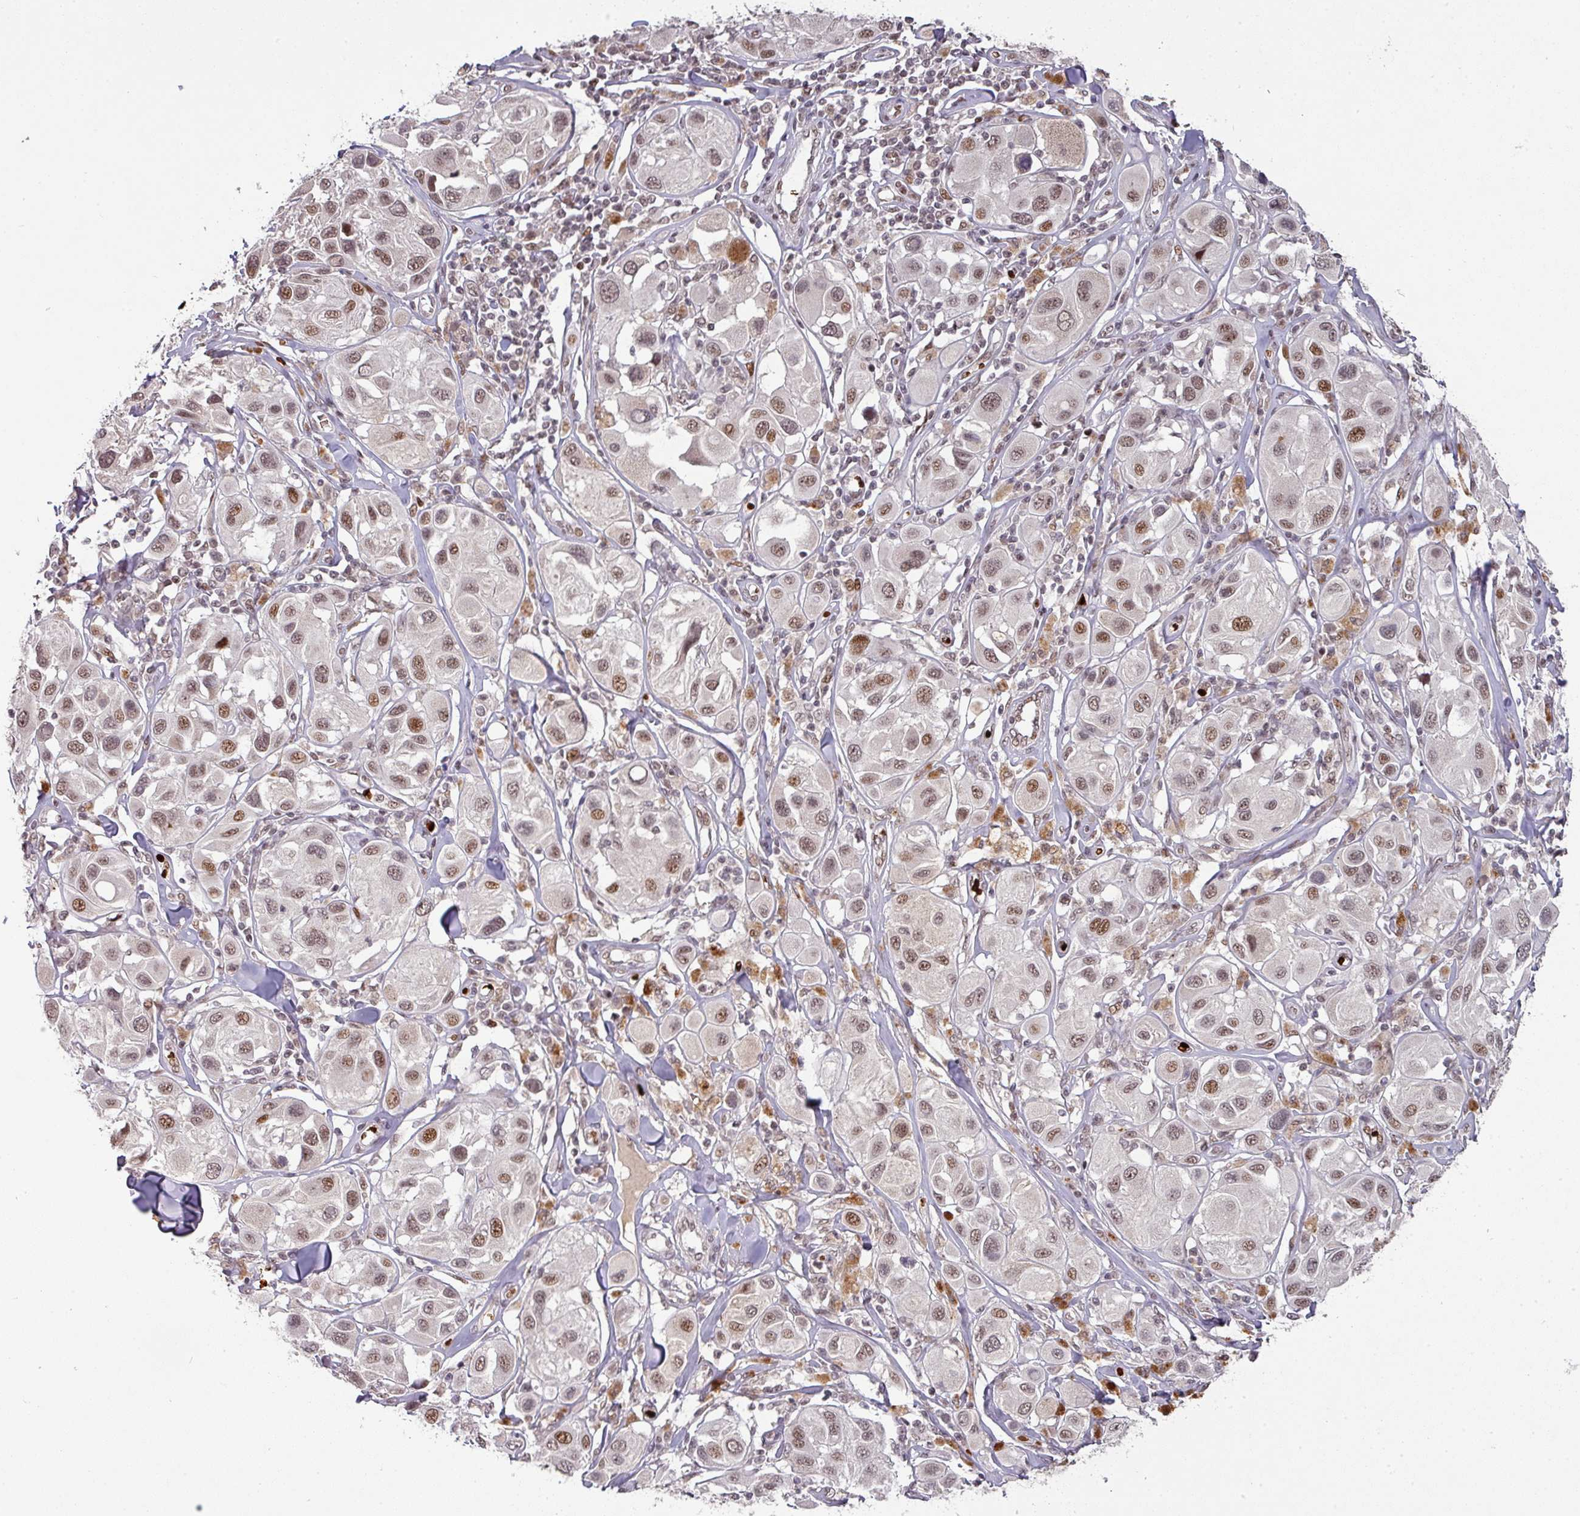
{"staining": {"intensity": "moderate", "quantity": "25%-75%", "location": "nuclear"}, "tissue": "melanoma", "cell_type": "Tumor cells", "image_type": "cancer", "snomed": [{"axis": "morphology", "description": "Malignant melanoma, Metastatic site"}, {"axis": "topography", "description": "Skin"}], "caption": "Melanoma stained with immunohistochemistry reveals moderate nuclear expression in approximately 25%-75% of tumor cells.", "gene": "NEIL1", "patient": {"sex": "male", "age": 41}}